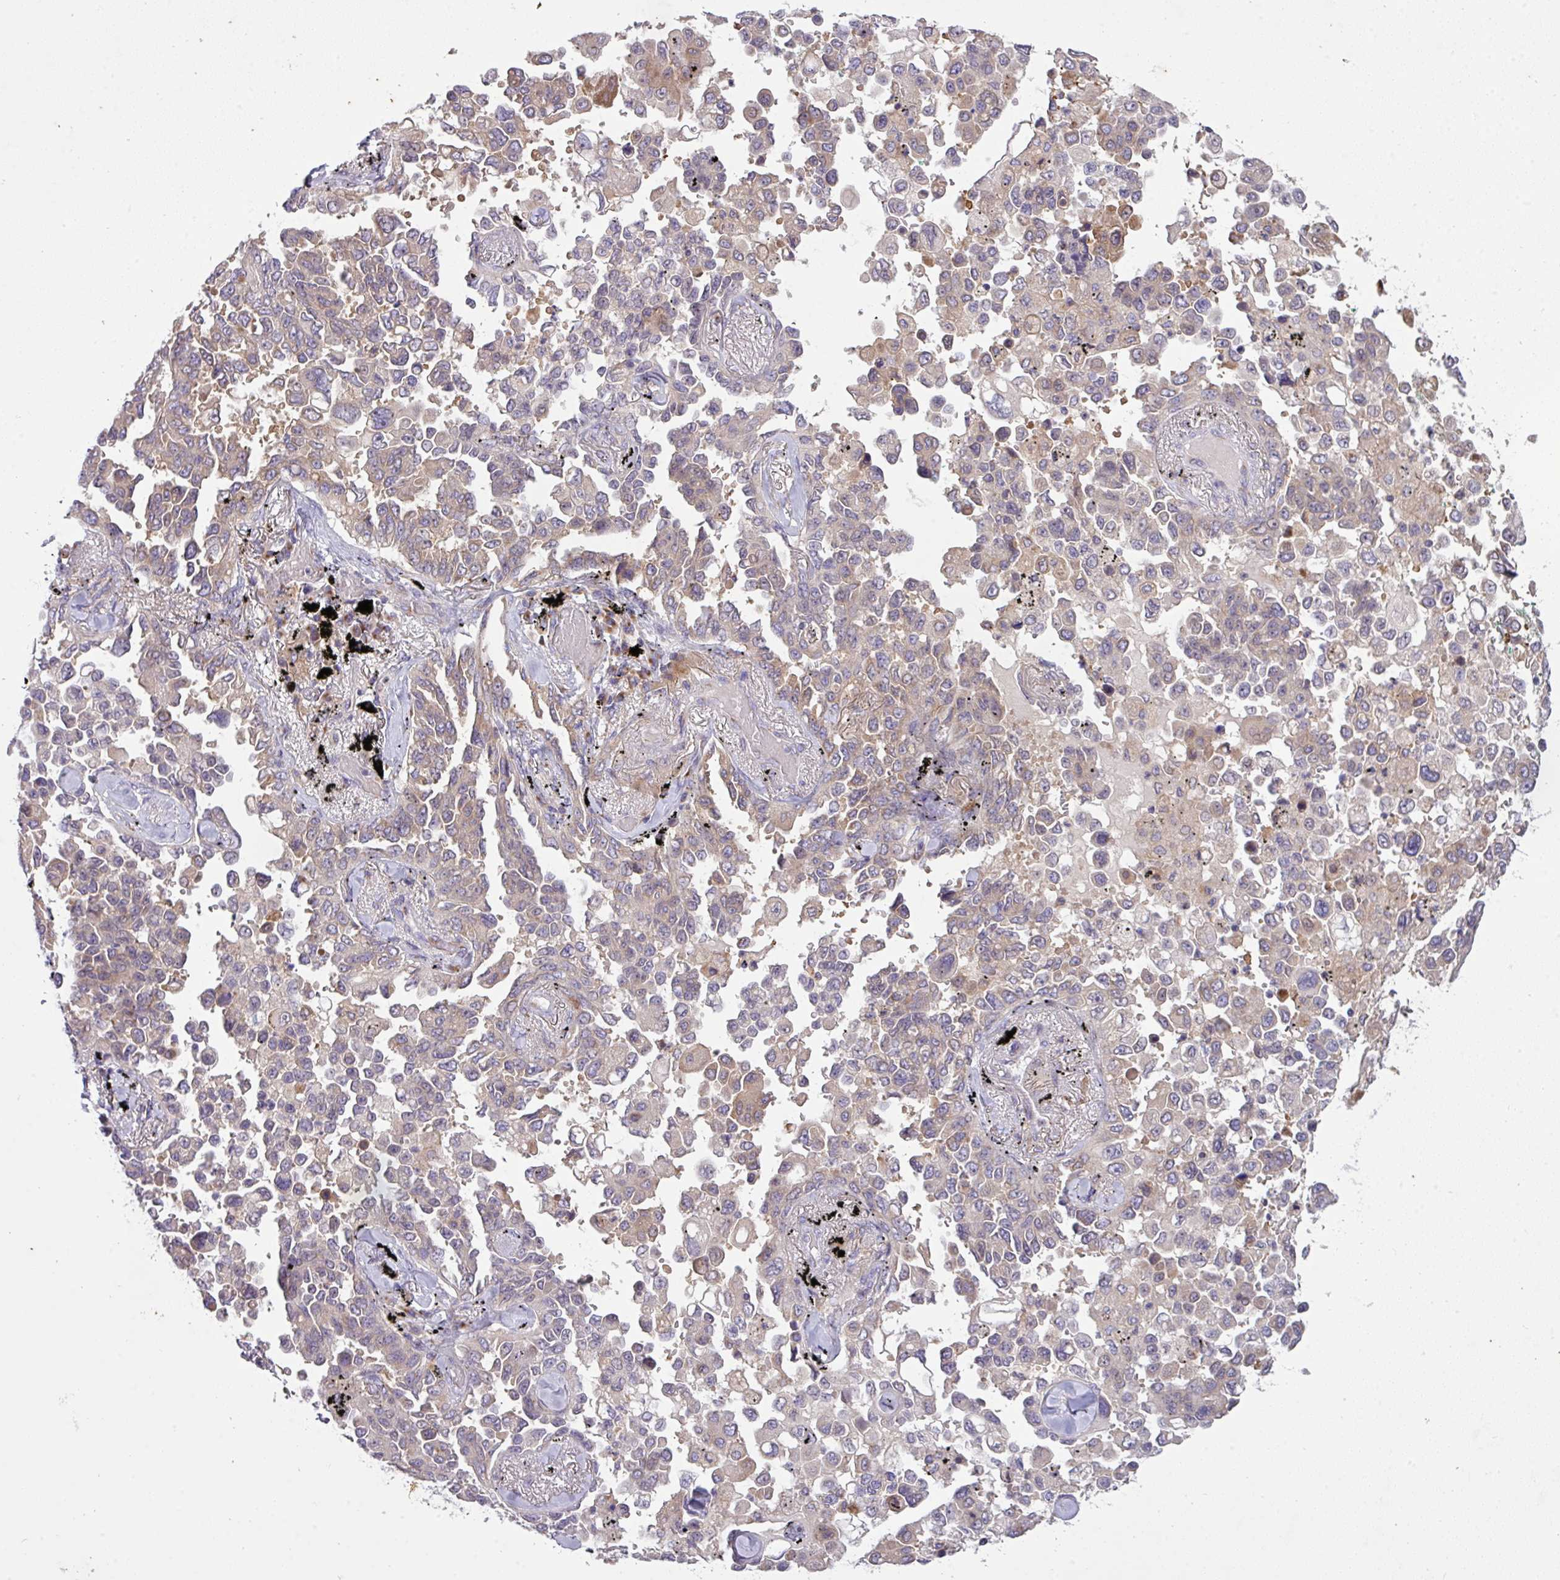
{"staining": {"intensity": "weak", "quantity": "25%-75%", "location": "cytoplasmic/membranous"}, "tissue": "lung cancer", "cell_type": "Tumor cells", "image_type": "cancer", "snomed": [{"axis": "morphology", "description": "Adenocarcinoma, NOS"}, {"axis": "topography", "description": "Lung"}], "caption": "High-power microscopy captured an IHC micrograph of lung cancer, revealing weak cytoplasmic/membranous expression in approximately 25%-75% of tumor cells. The staining is performed using DAB brown chromogen to label protein expression. The nuclei are counter-stained blue using hematoxylin.", "gene": "VTI1A", "patient": {"sex": "female", "age": 67}}